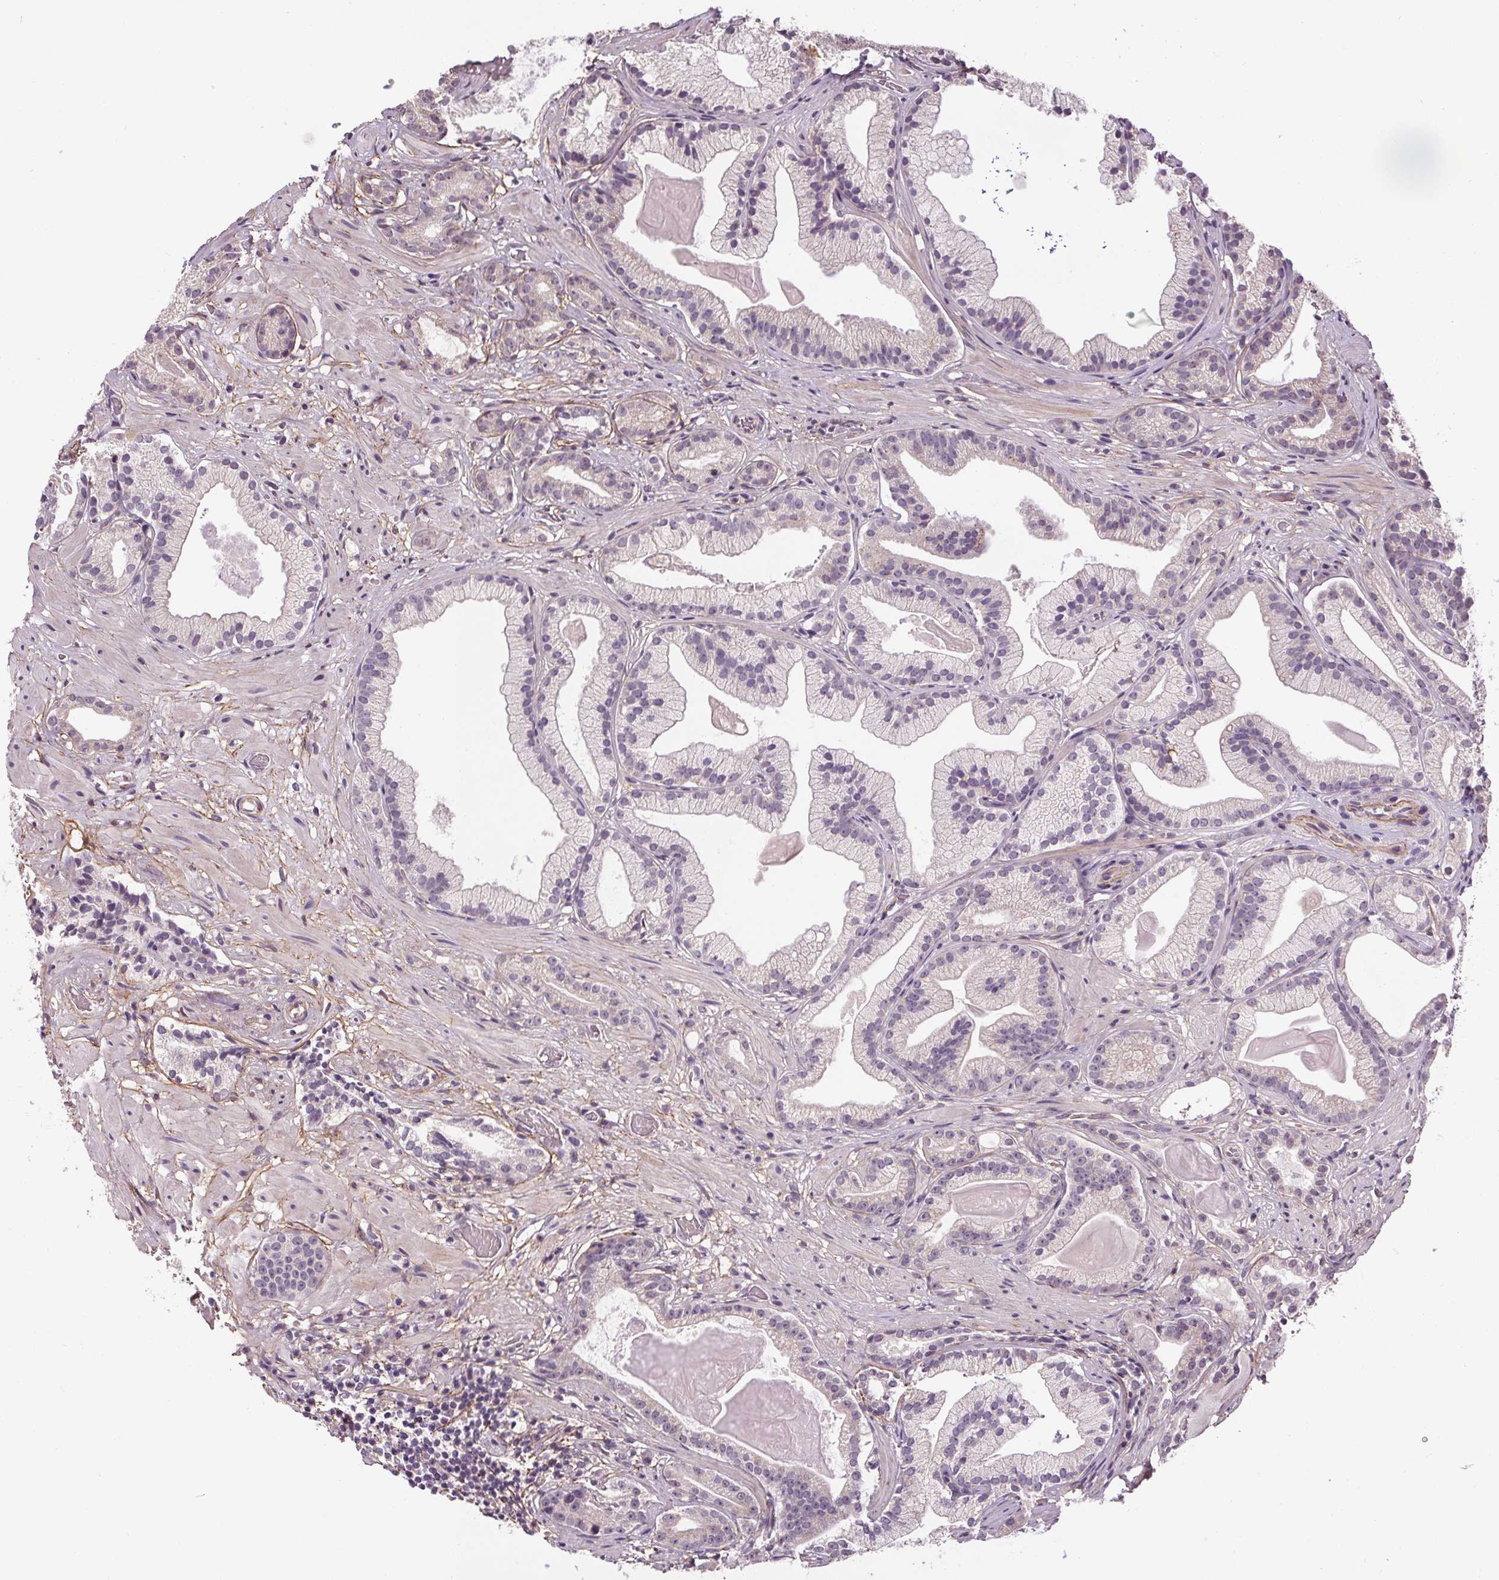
{"staining": {"intensity": "negative", "quantity": "none", "location": "none"}, "tissue": "prostate cancer", "cell_type": "Tumor cells", "image_type": "cancer", "snomed": [{"axis": "morphology", "description": "Adenocarcinoma, Low grade"}, {"axis": "topography", "description": "Prostate"}], "caption": "High magnification brightfield microscopy of prostate cancer (low-grade adenocarcinoma) stained with DAB (brown) and counterstained with hematoxylin (blue): tumor cells show no significant positivity.", "gene": "KIAA0232", "patient": {"sex": "male", "age": 57}}